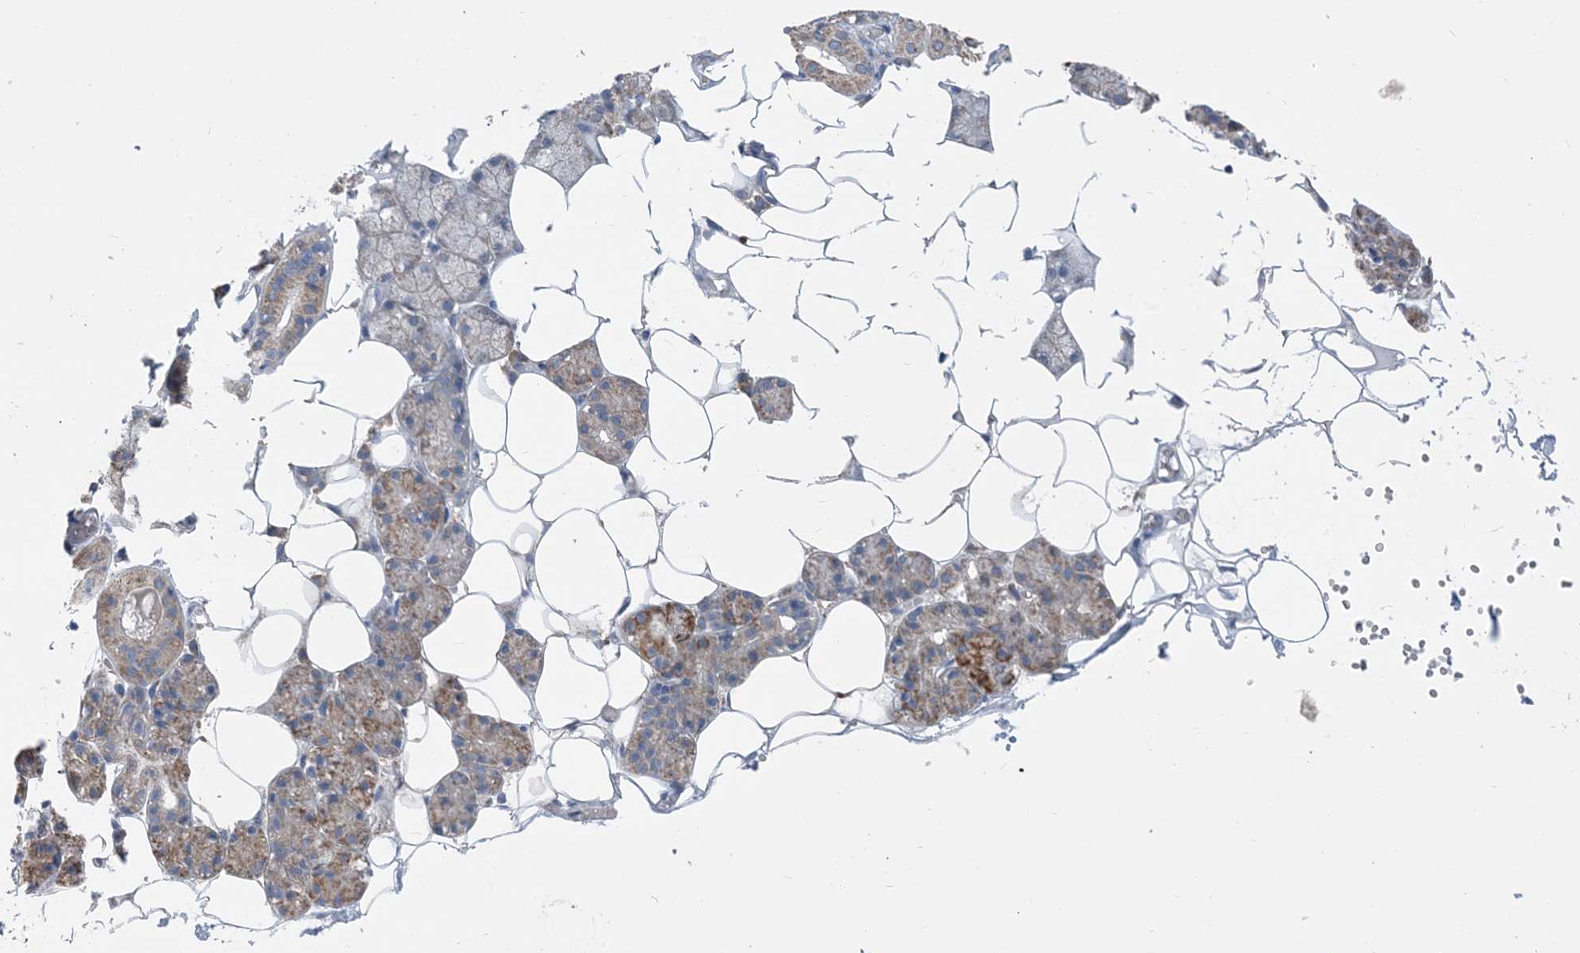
{"staining": {"intensity": "moderate", "quantity": "25%-75%", "location": "cytoplasmic/membranous"}, "tissue": "salivary gland", "cell_type": "Glandular cells", "image_type": "normal", "snomed": [{"axis": "morphology", "description": "Normal tissue, NOS"}, {"axis": "topography", "description": "Salivary gland"}], "caption": "Immunohistochemical staining of unremarkable salivary gland shows 25%-75% levels of moderate cytoplasmic/membranous protein expression in about 25%-75% of glandular cells.", "gene": "DHX30", "patient": {"sex": "male", "age": 62}}